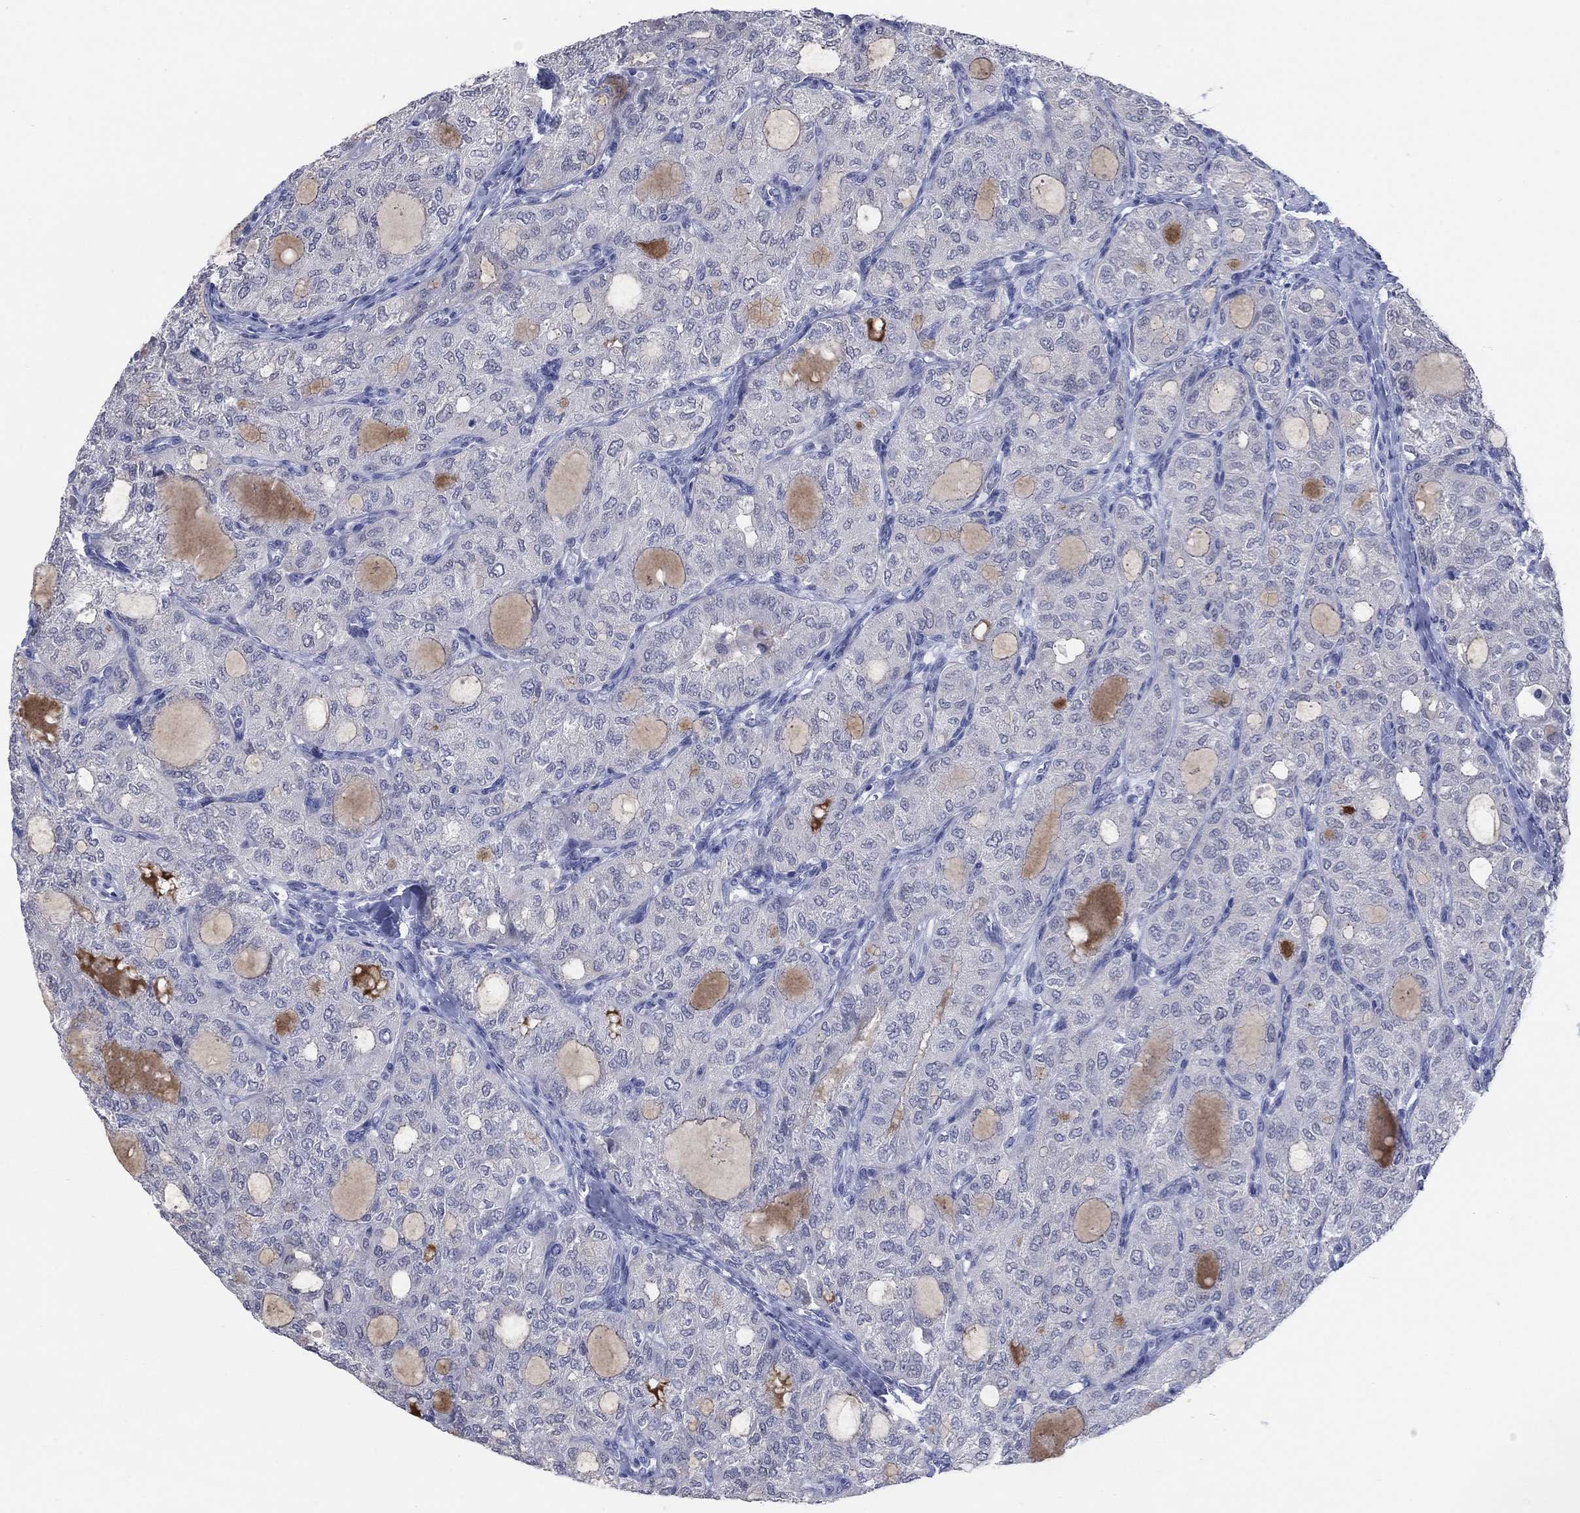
{"staining": {"intensity": "negative", "quantity": "none", "location": "none"}, "tissue": "thyroid cancer", "cell_type": "Tumor cells", "image_type": "cancer", "snomed": [{"axis": "morphology", "description": "Follicular adenoma carcinoma, NOS"}, {"axis": "topography", "description": "Thyroid gland"}], "caption": "Immunohistochemical staining of thyroid follicular adenoma carcinoma exhibits no significant expression in tumor cells.", "gene": "ATP6V1G2", "patient": {"sex": "male", "age": 75}}